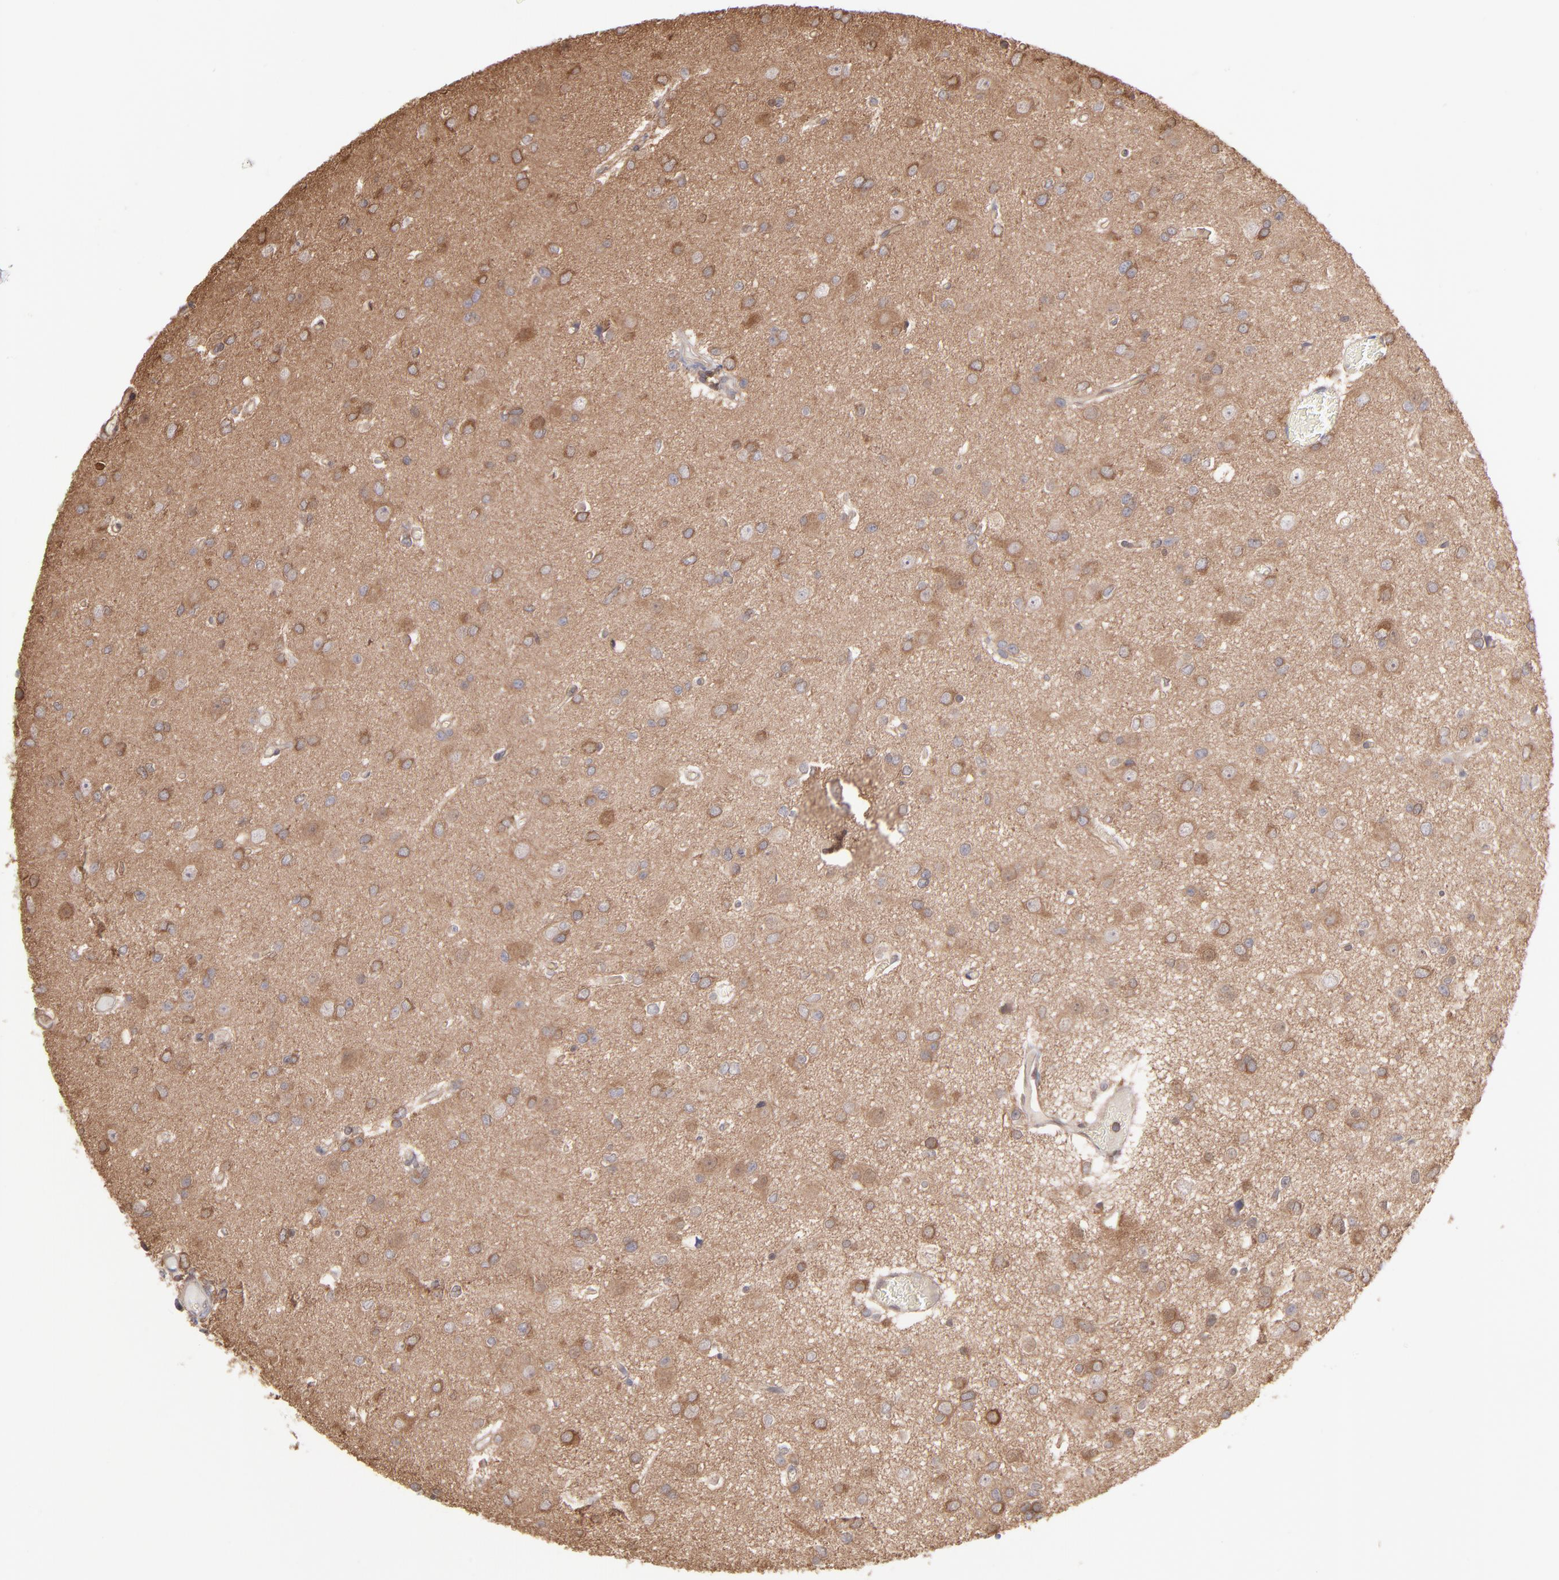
{"staining": {"intensity": "strong", "quantity": ">75%", "location": "cytoplasmic/membranous"}, "tissue": "glioma", "cell_type": "Tumor cells", "image_type": "cancer", "snomed": [{"axis": "morphology", "description": "Glioma, malignant, Low grade"}, {"axis": "topography", "description": "Brain"}], "caption": "Approximately >75% of tumor cells in human malignant glioma (low-grade) exhibit strong cytoplasmic/membranous protein expression as visualized by brown immunohistochemical staining.", "gene": "MAP2K2", "patient": {"sex": "male", "age": 42}}